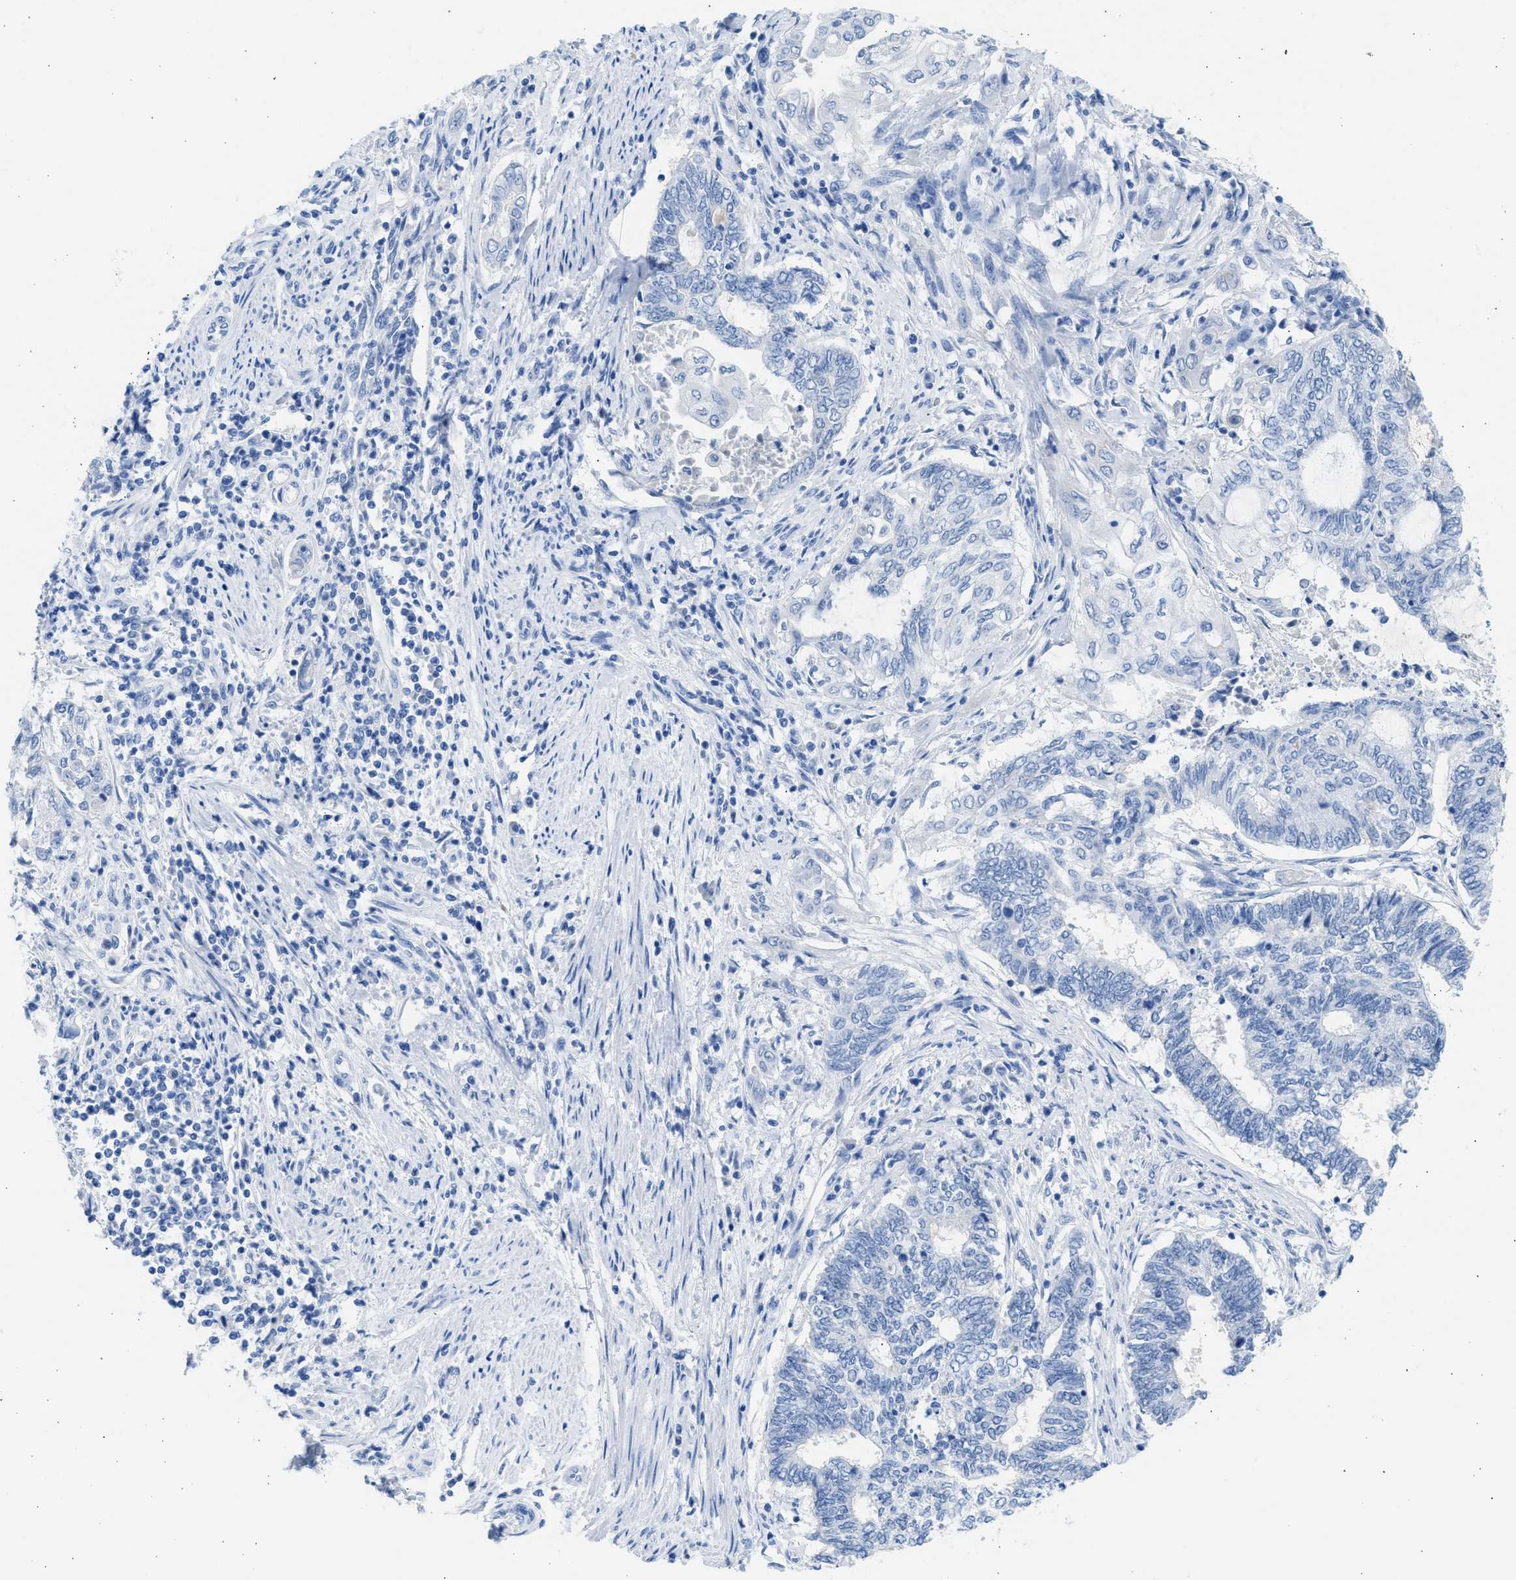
{"staining": {"intensity": "negative", "quantity": "none", "location": "none"}, "tissue": "endometrial cancer", "cell_type": "Tumor cells", "image_type": "cancer", "snomed": [{"axis": "morphology", "description": "Adenocarcinoma, NOS"}, {"axis": "topography", "description": "Uterus"}, {"axis": "topography", "description": "Endometrium"}], "caption": "Endometrial cancer (adenocarcinoma) was stained to show a protein in brown. There is no significant expression in tumor cells.", "gene": "SPATA3", "patient": {"sex": "female", "age": 70}}